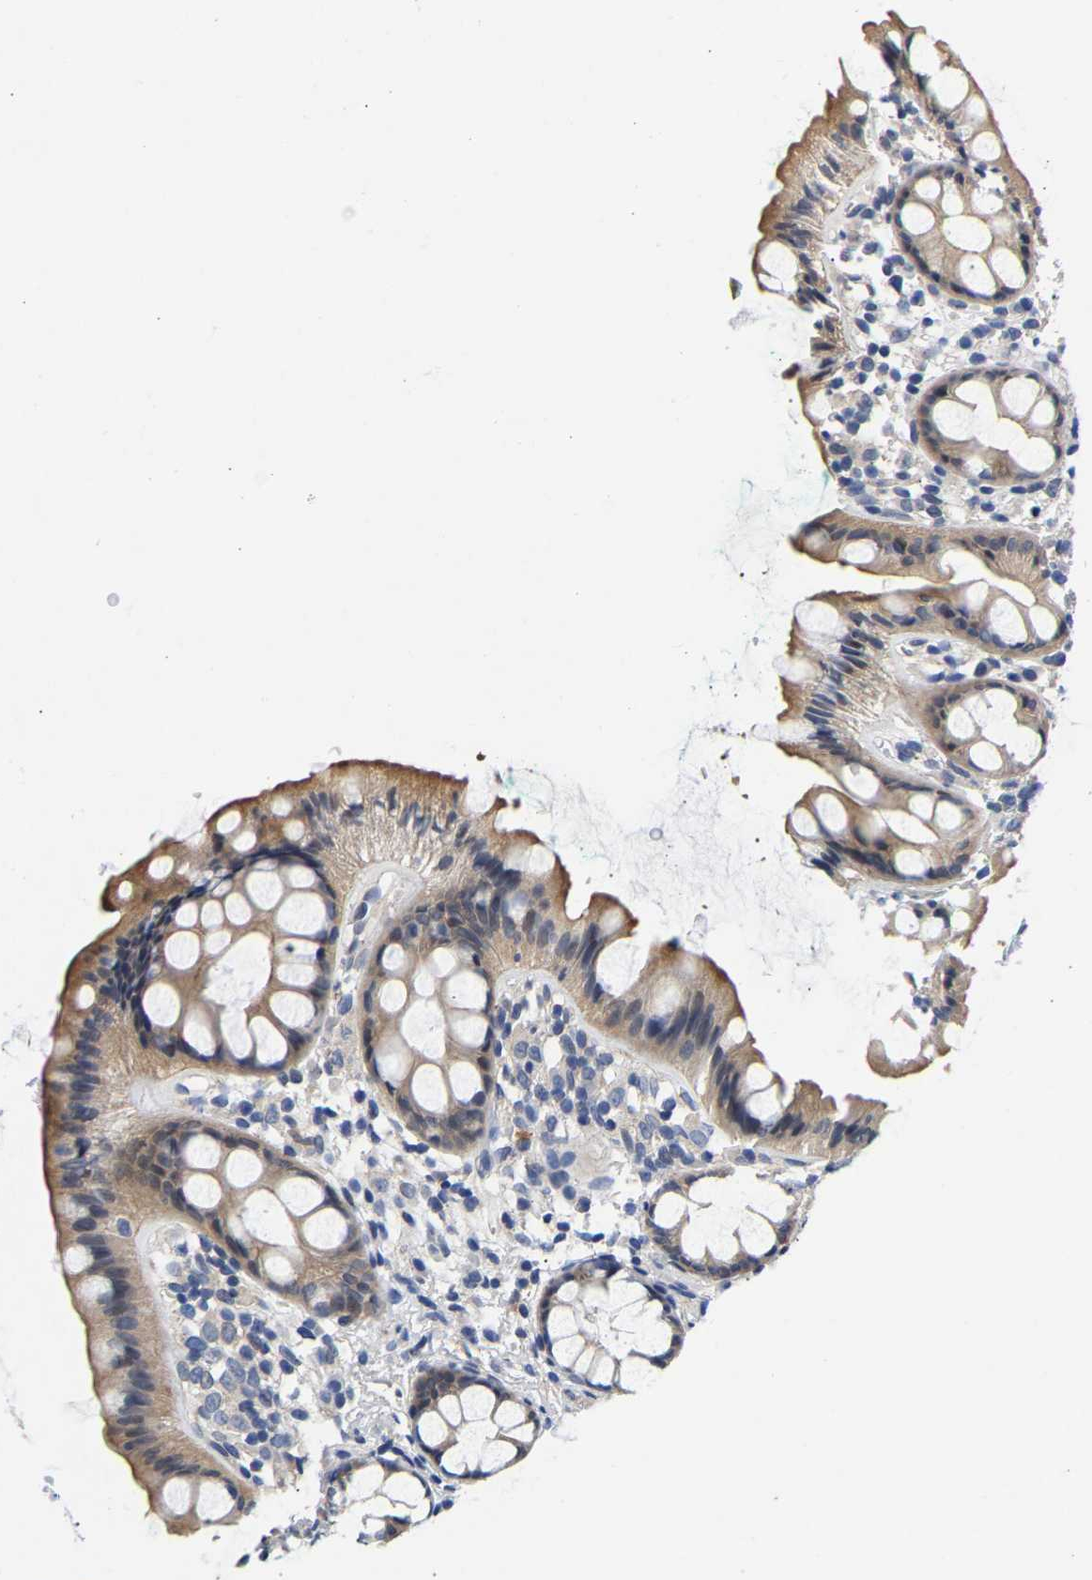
{"staining": {"intensity": "weak", "quantity": "<25%", "location": "cytoplasmic/membranous"}, "tissue": "rectum", "cell_type": "Glandular cells", "image_type": "normal", "snomed": [{"axis": "morphology", "description": "Normal tissue, NOS"}, {"axis": "topography", "description": "Rectum"}], "caption": "IHC histopathology image of benign rectum stained for a protein (brown), which demonstrates no positivity in glandular cells. (DAB IHC visualized using brightfield microscopy, high magnification).", "gene": "CCDC6", "patient": {"sex": "female", "age": 65}}